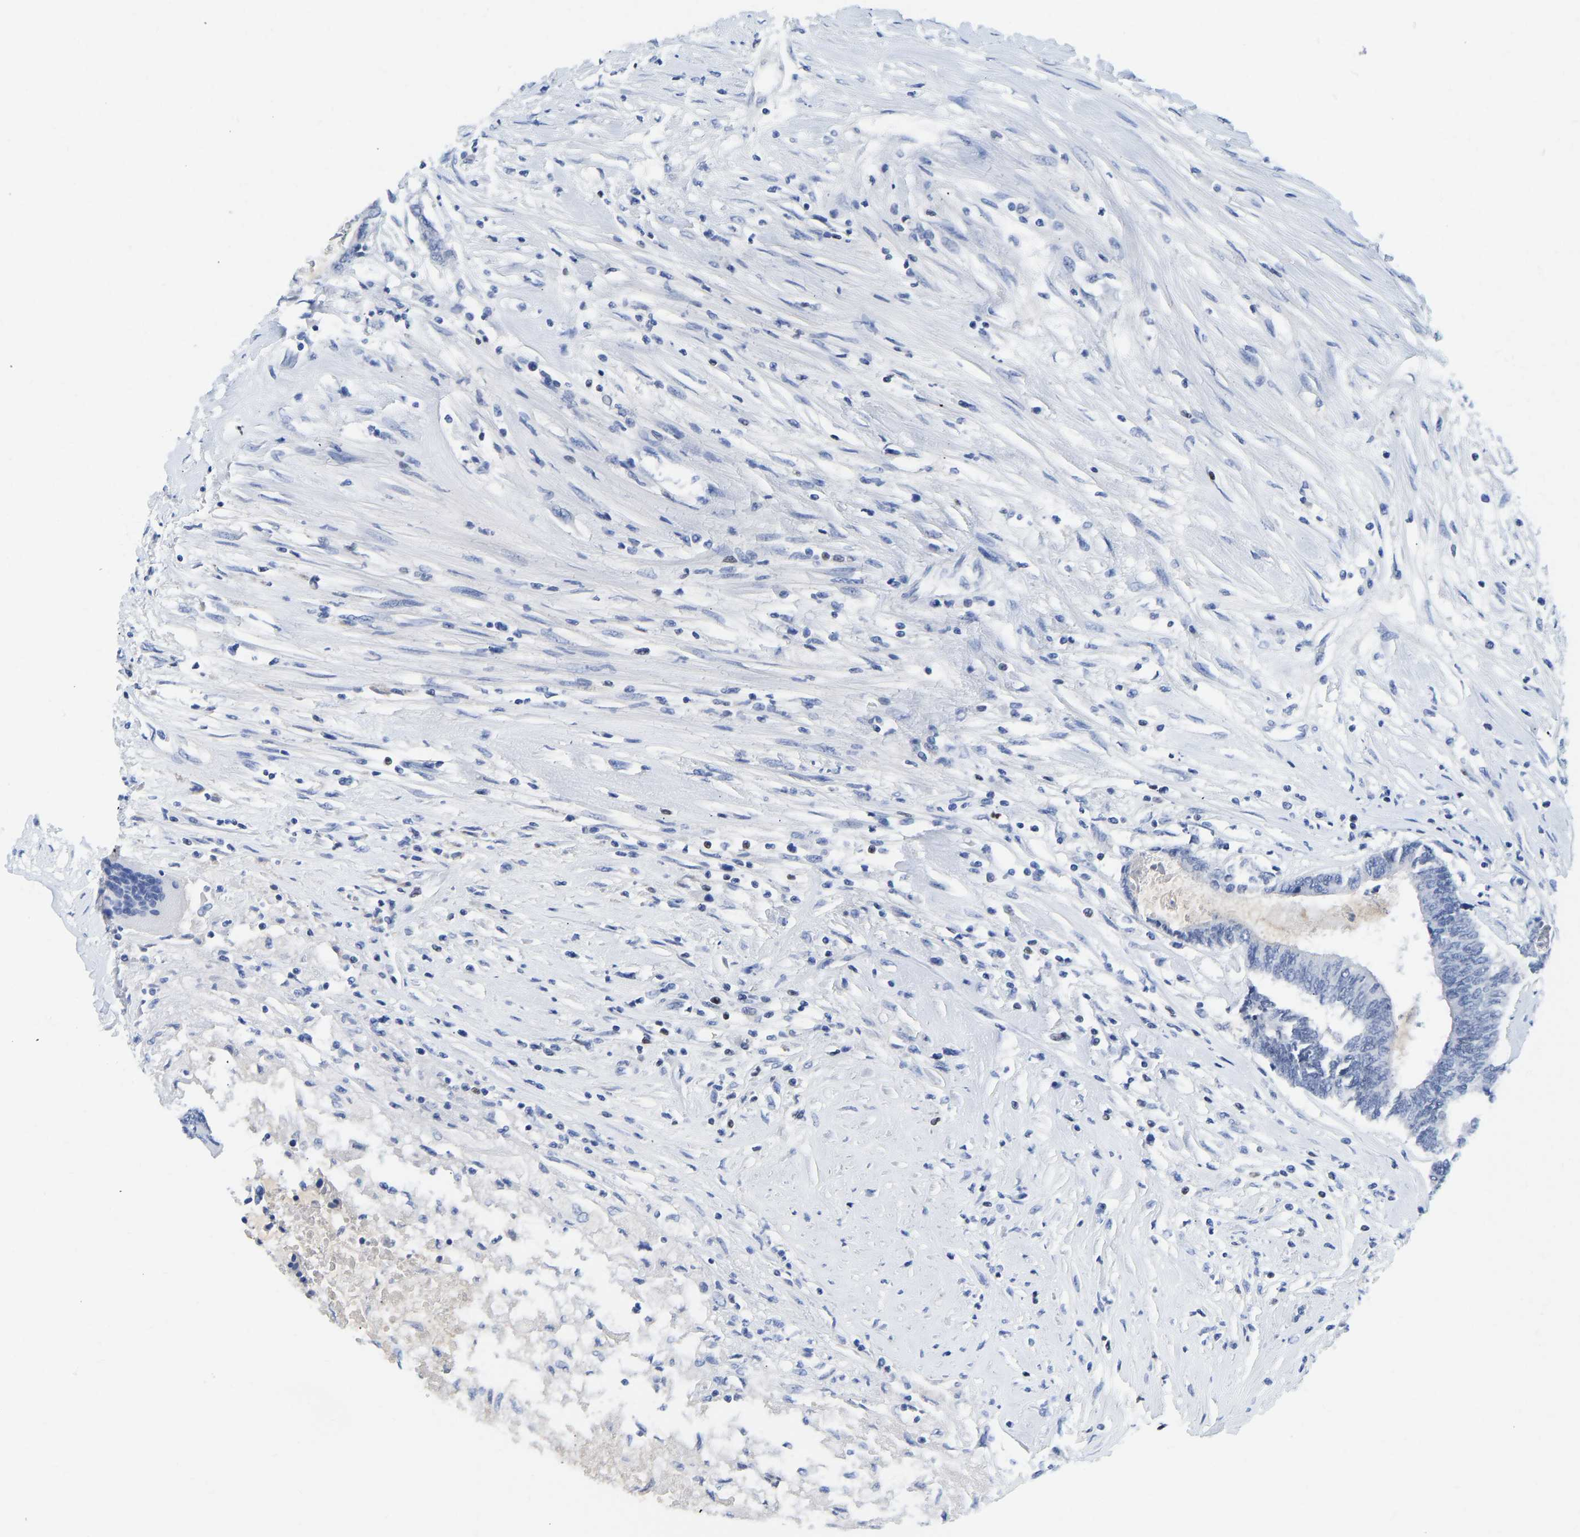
{"staining": {"intensity": "negative", "quantity": "none", "location": "none"}, "tissue": "colorectal cancer", "cell_type": "Tumor cells", "image_type": "cancer", "snomed": [{"axis": "morphology", "description": "Adenocarcinoma, NOS"}, {"axis": "topography", "description": "Rectum"}], "caption": "Immunohistochemical staining of human colorectal cancer (adenocarcinoma) reveals no significant staining in tumor cells.", "gene": "TCF7", "patient": {"sex": "male", "age": 63}}